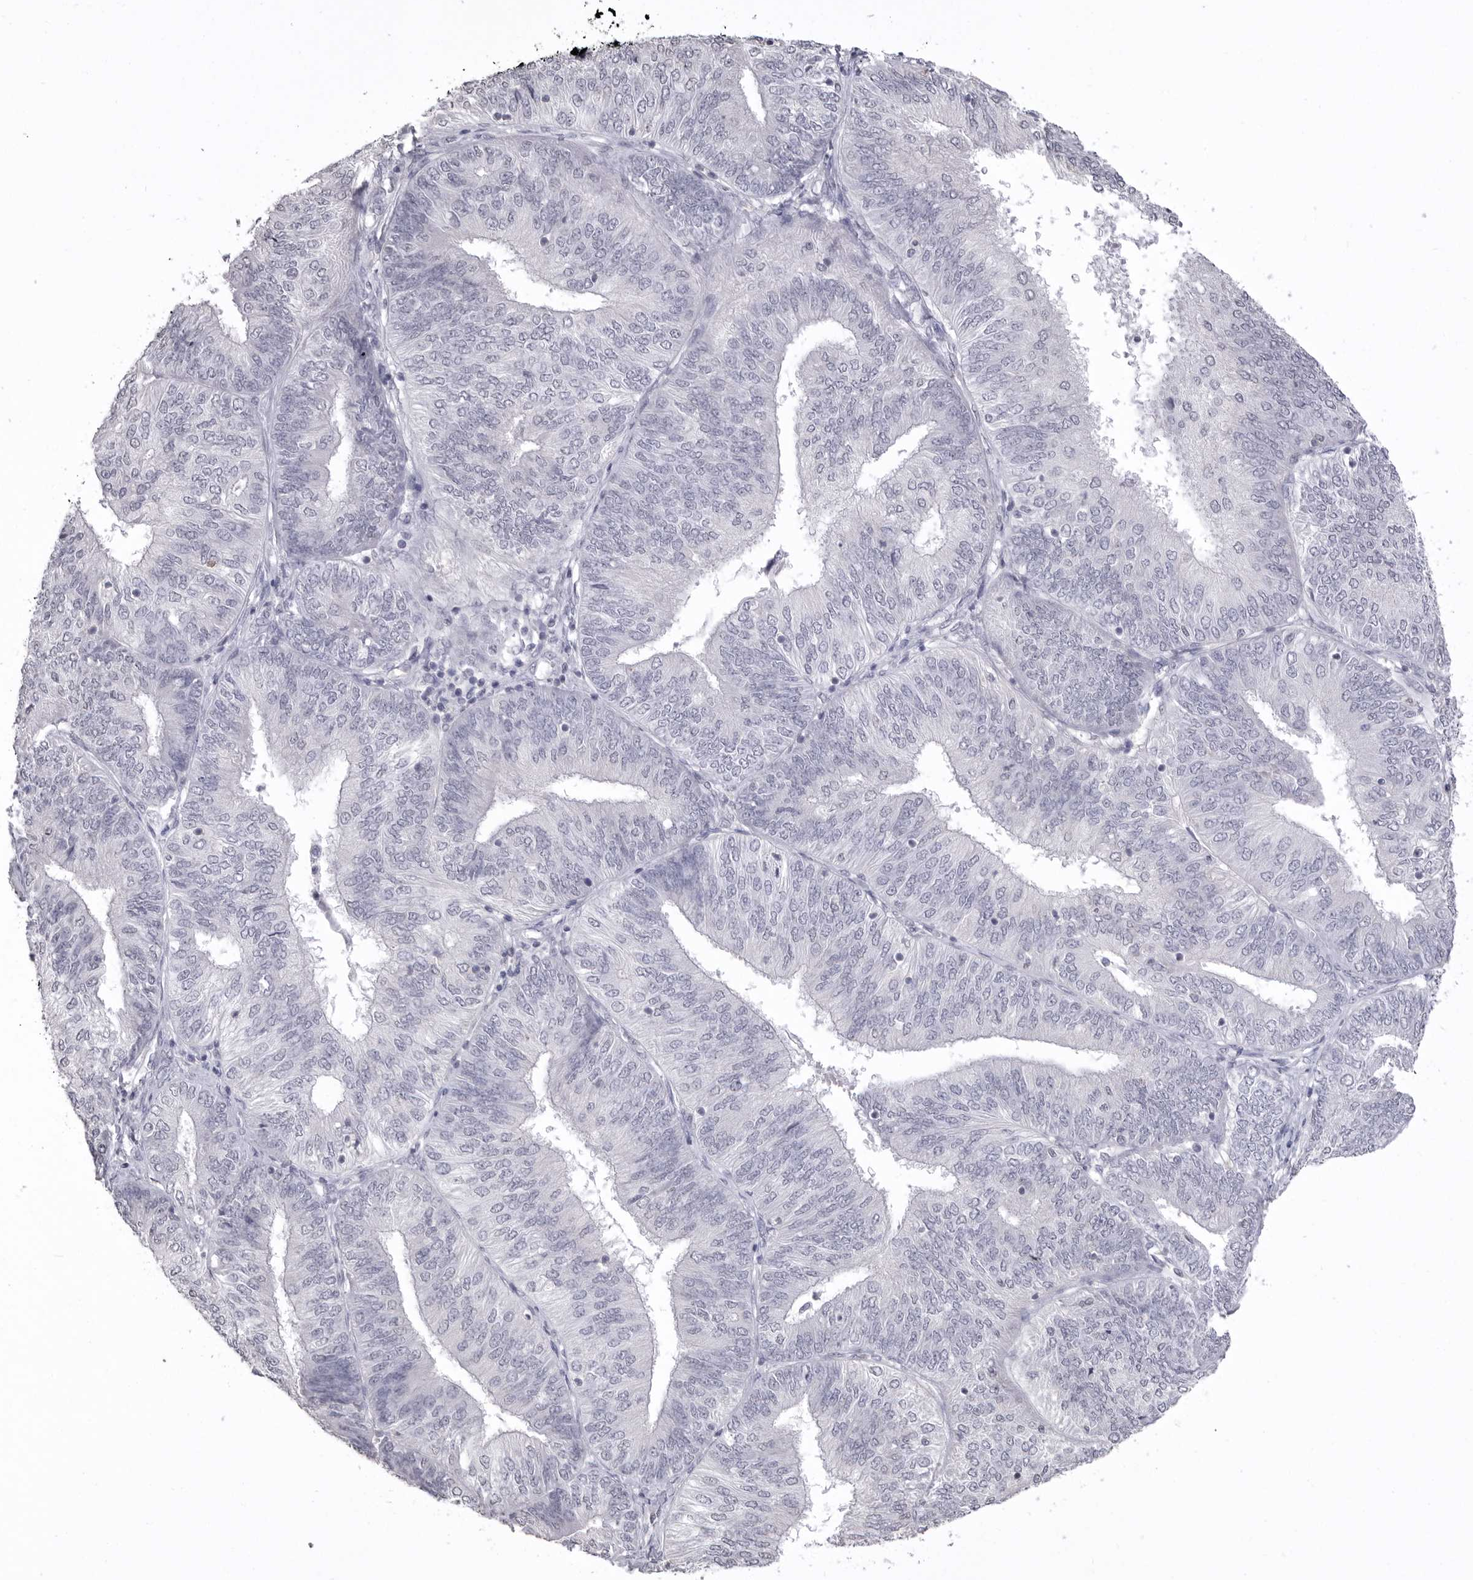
{"staining": {"intensity": "negative", "quantity": "none", "location": "none"}, "tissue": "endometrial cancer", "cell_type": "Tumor cells", "image_type": "cancer", "snomed": [{"axis": "morphology", "description": "Adenocarcinoma, NOS"}, {"axis": "topography", "description": "Endometrium"}], "caption": "DAB immunohistochemical staining of endometrial adenocarcinoma demonstrates no significant expression in tumor cells.", "gene": "ICAM5", "patient": {"sex": "female", "age": 58}}